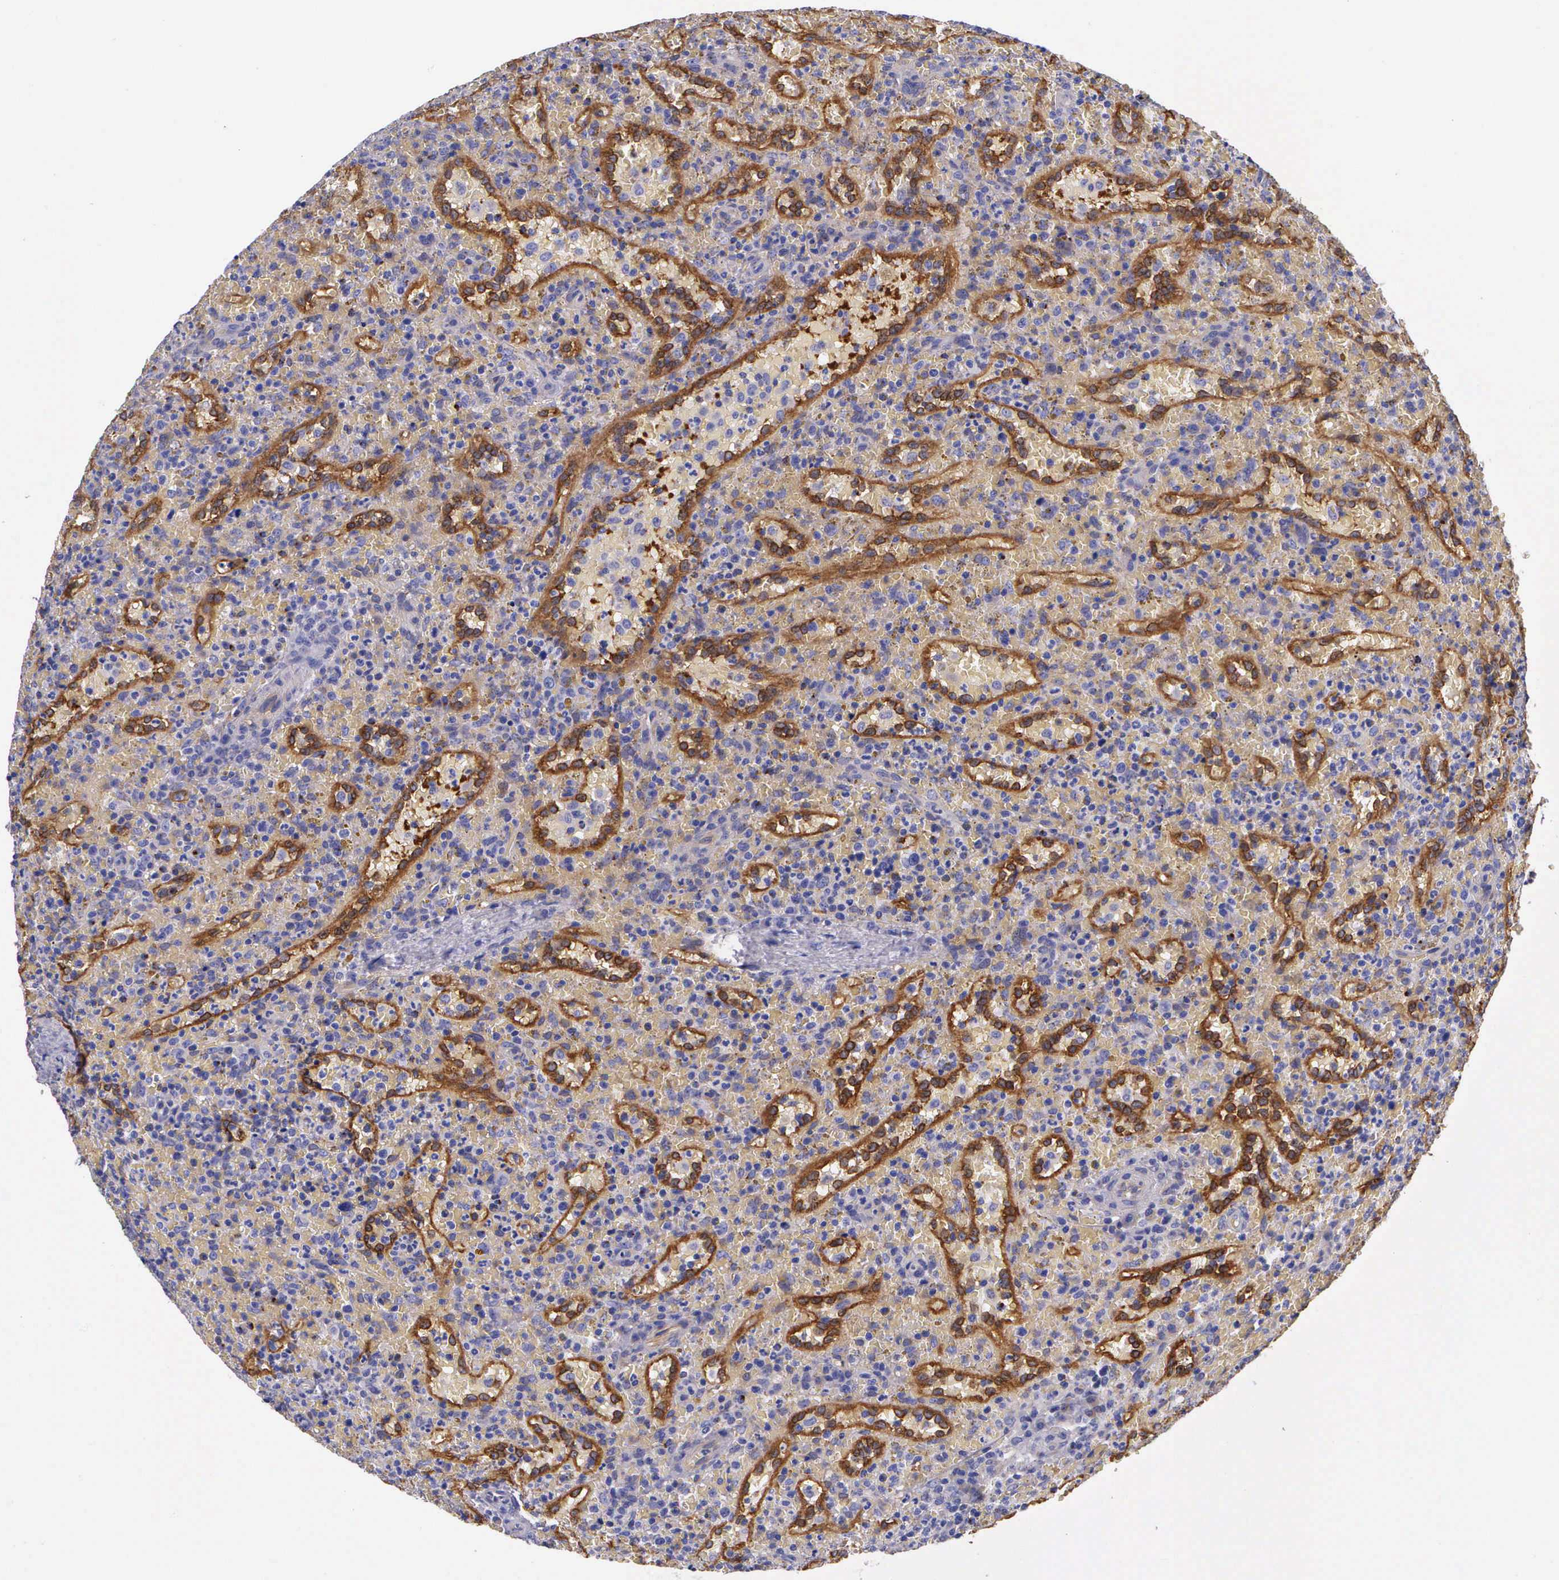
{"staining": {"intensity": "negative", "quantity": "none", "location": "none"}, "tissue": "lymphoma", "cell_type": "Tumor cells", "image_type": "cancer", "snomed": [{"axis": "morphology", "description": "Malignant lymphoma, non-Hodgkin's type, High grade"}, {"axis": "topography", "description": "Spleen"}, {"axis": "topography", "description": "Lymph node"}], "caption": "Immunohistochemistry micrograph of human lymphoma stained for a protein (brown), which exhibits no expression in tumor cells.", "gene": "BCAR1", "patient": {"sex": "female", "age": 70}}